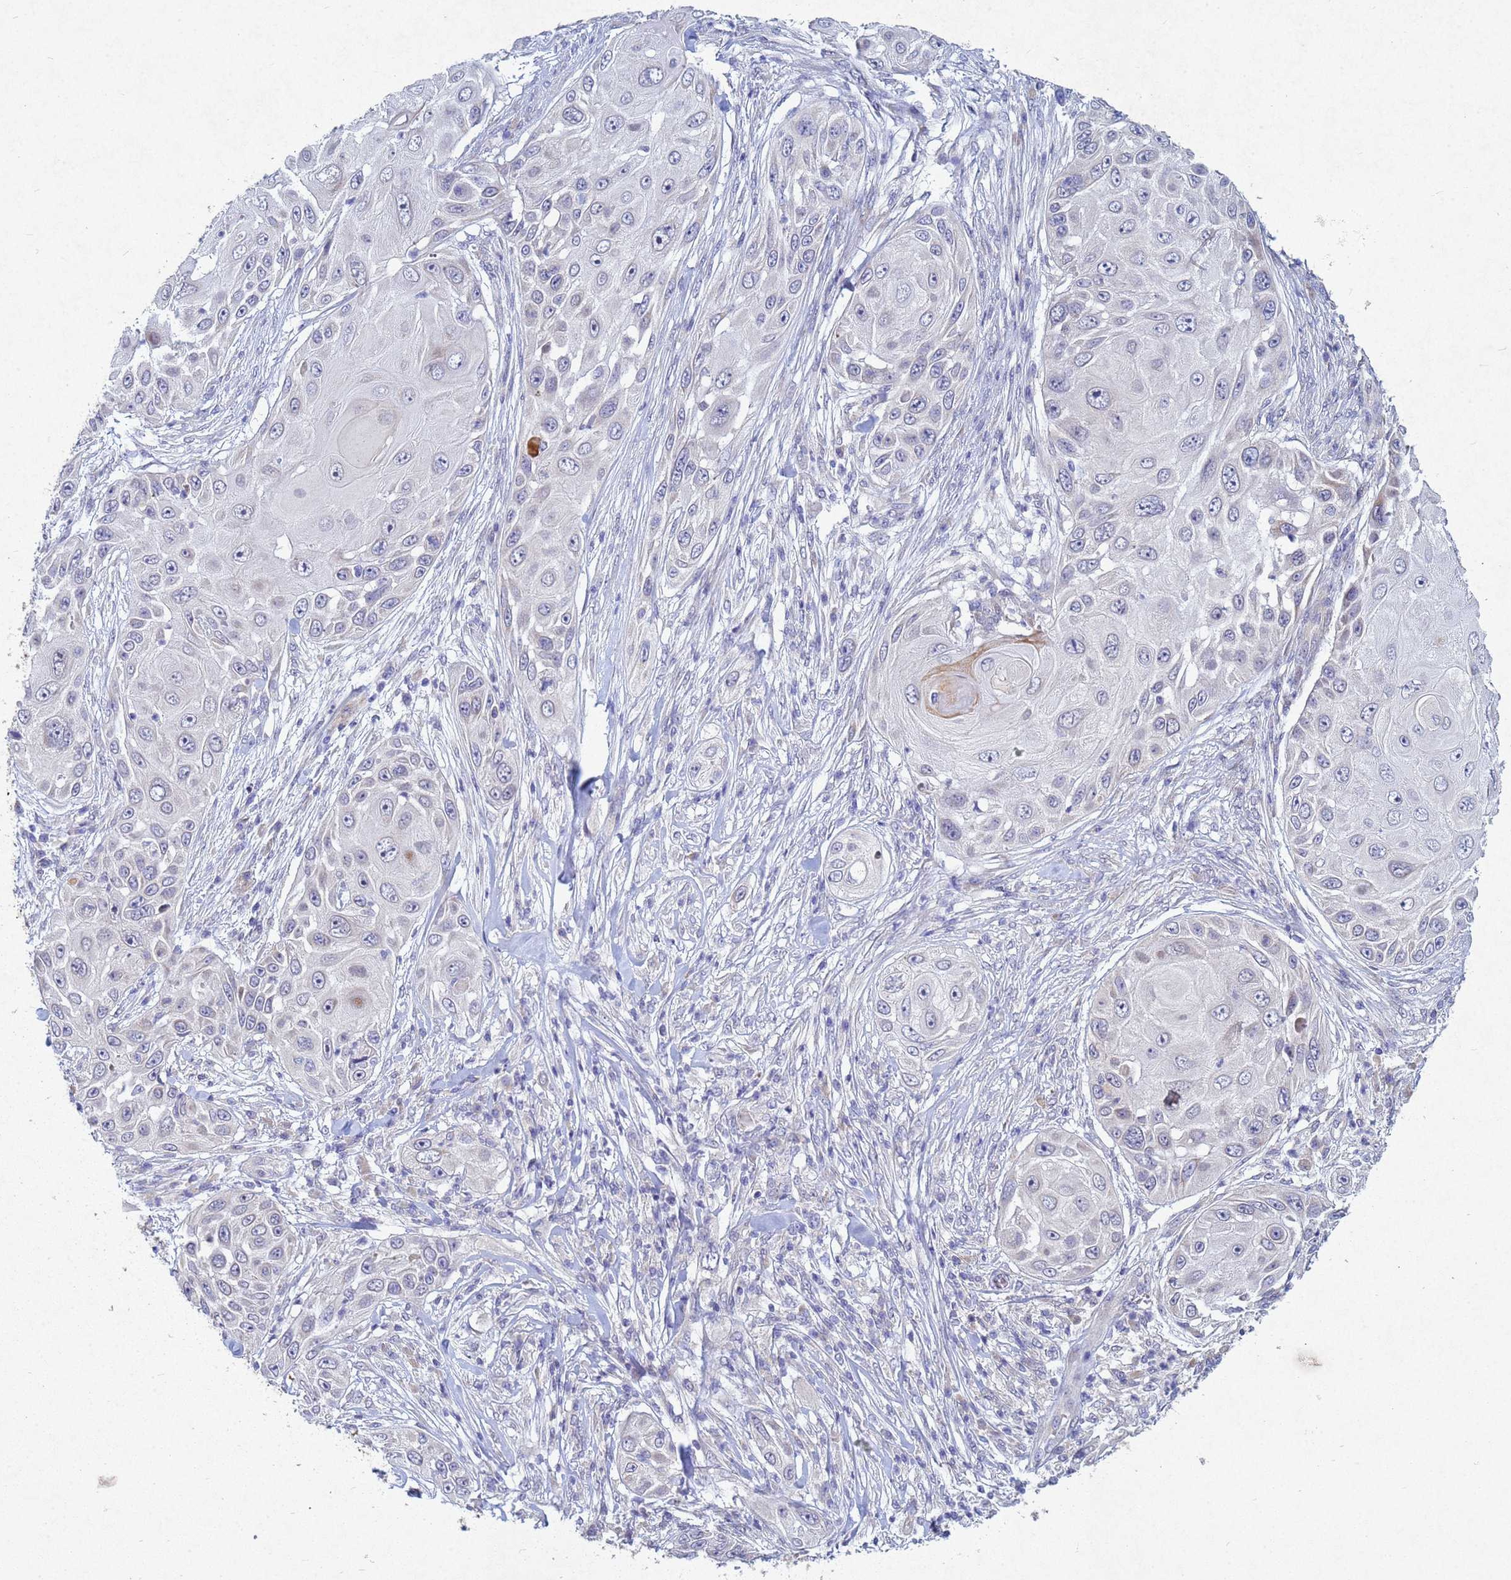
{"staining": {"intensity": "negative", "quantity": "none", "location": "none"}, "tissue": "skin cancer", "cell_type": "Tumor cells", "image_type": "cancer", "snomed": [{"axis": "morphology", "description": "Squamous cell carcinoma, NOS"}, {"axis": "topography", "description": "Skin"}], "caption": "DAB (3,3'-diaminobenzidine) immunohistochemical staining of skin cancer (squamous cell carcinoma) displays no significant staining in tumor cells. (Brightfield microscopy of DAB (3,3'-diaminobenzidine) IHC at high magnification).", "gene": "TNPO2", "patient": {"sex": "female", "age": 44}}